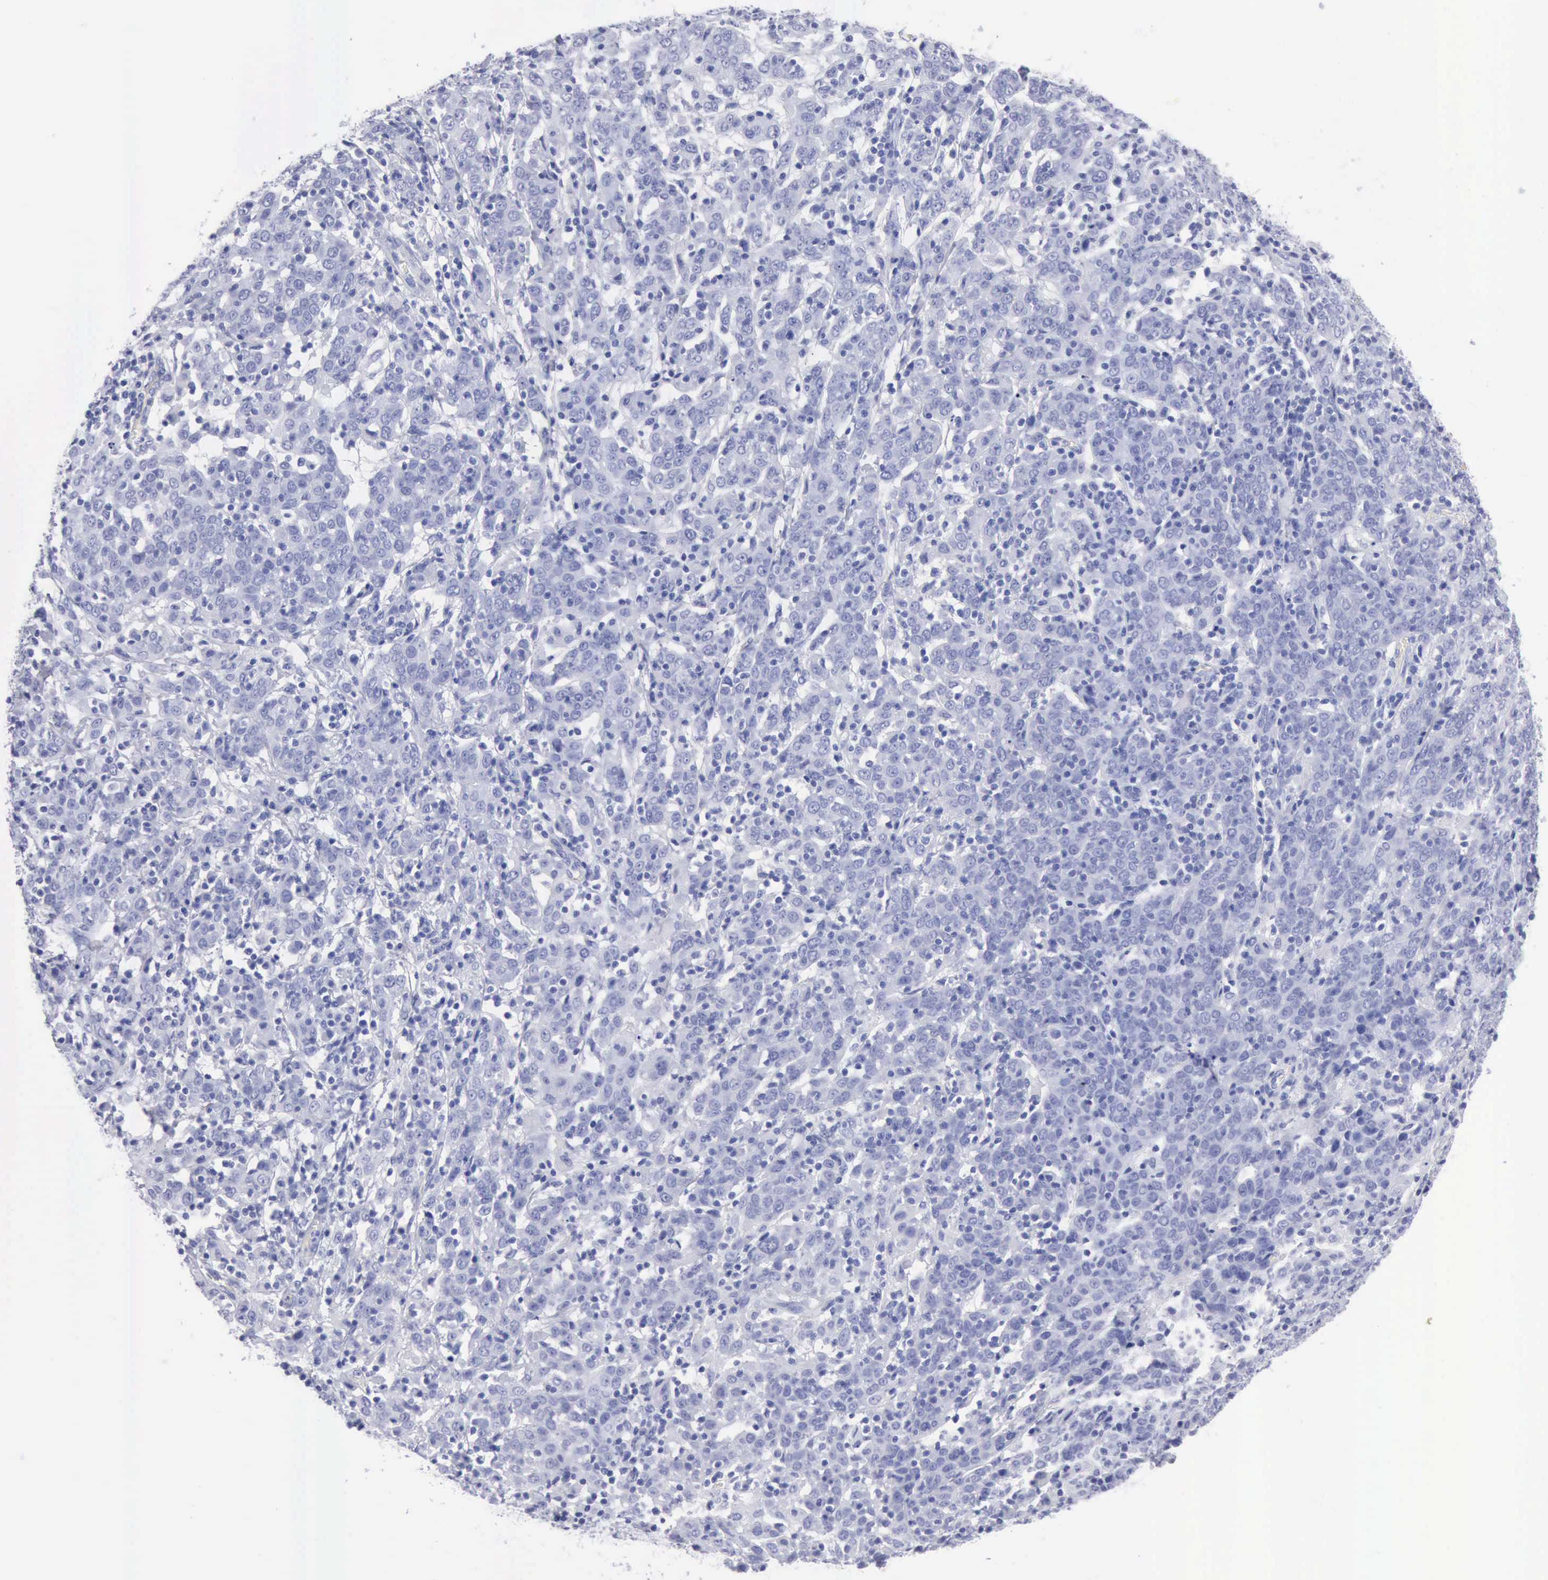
{"staining": {"intensity": "negative", "quantity": "none", "location": "none"}, "tissue": "cervical cancer", "cell_type": "Tumor cells", "image_type": "cancer", "snomed": [{"axis": "morphology", "description": "Normal tissue, NOS"}, {"axis": "morphology", "description": "Squamous cell carcinoma, NOS"}, {"axis": "topography", "description": "Cervix"}], "caption": "An immunohistochemistry image of squamous cell carcinoma (cervical) is shown. There is no staining in tumor cells of squamous cell carcinoma (cervical).", "gene": "CYP19A1", "patient": {"sex": "female", "age": 67}}